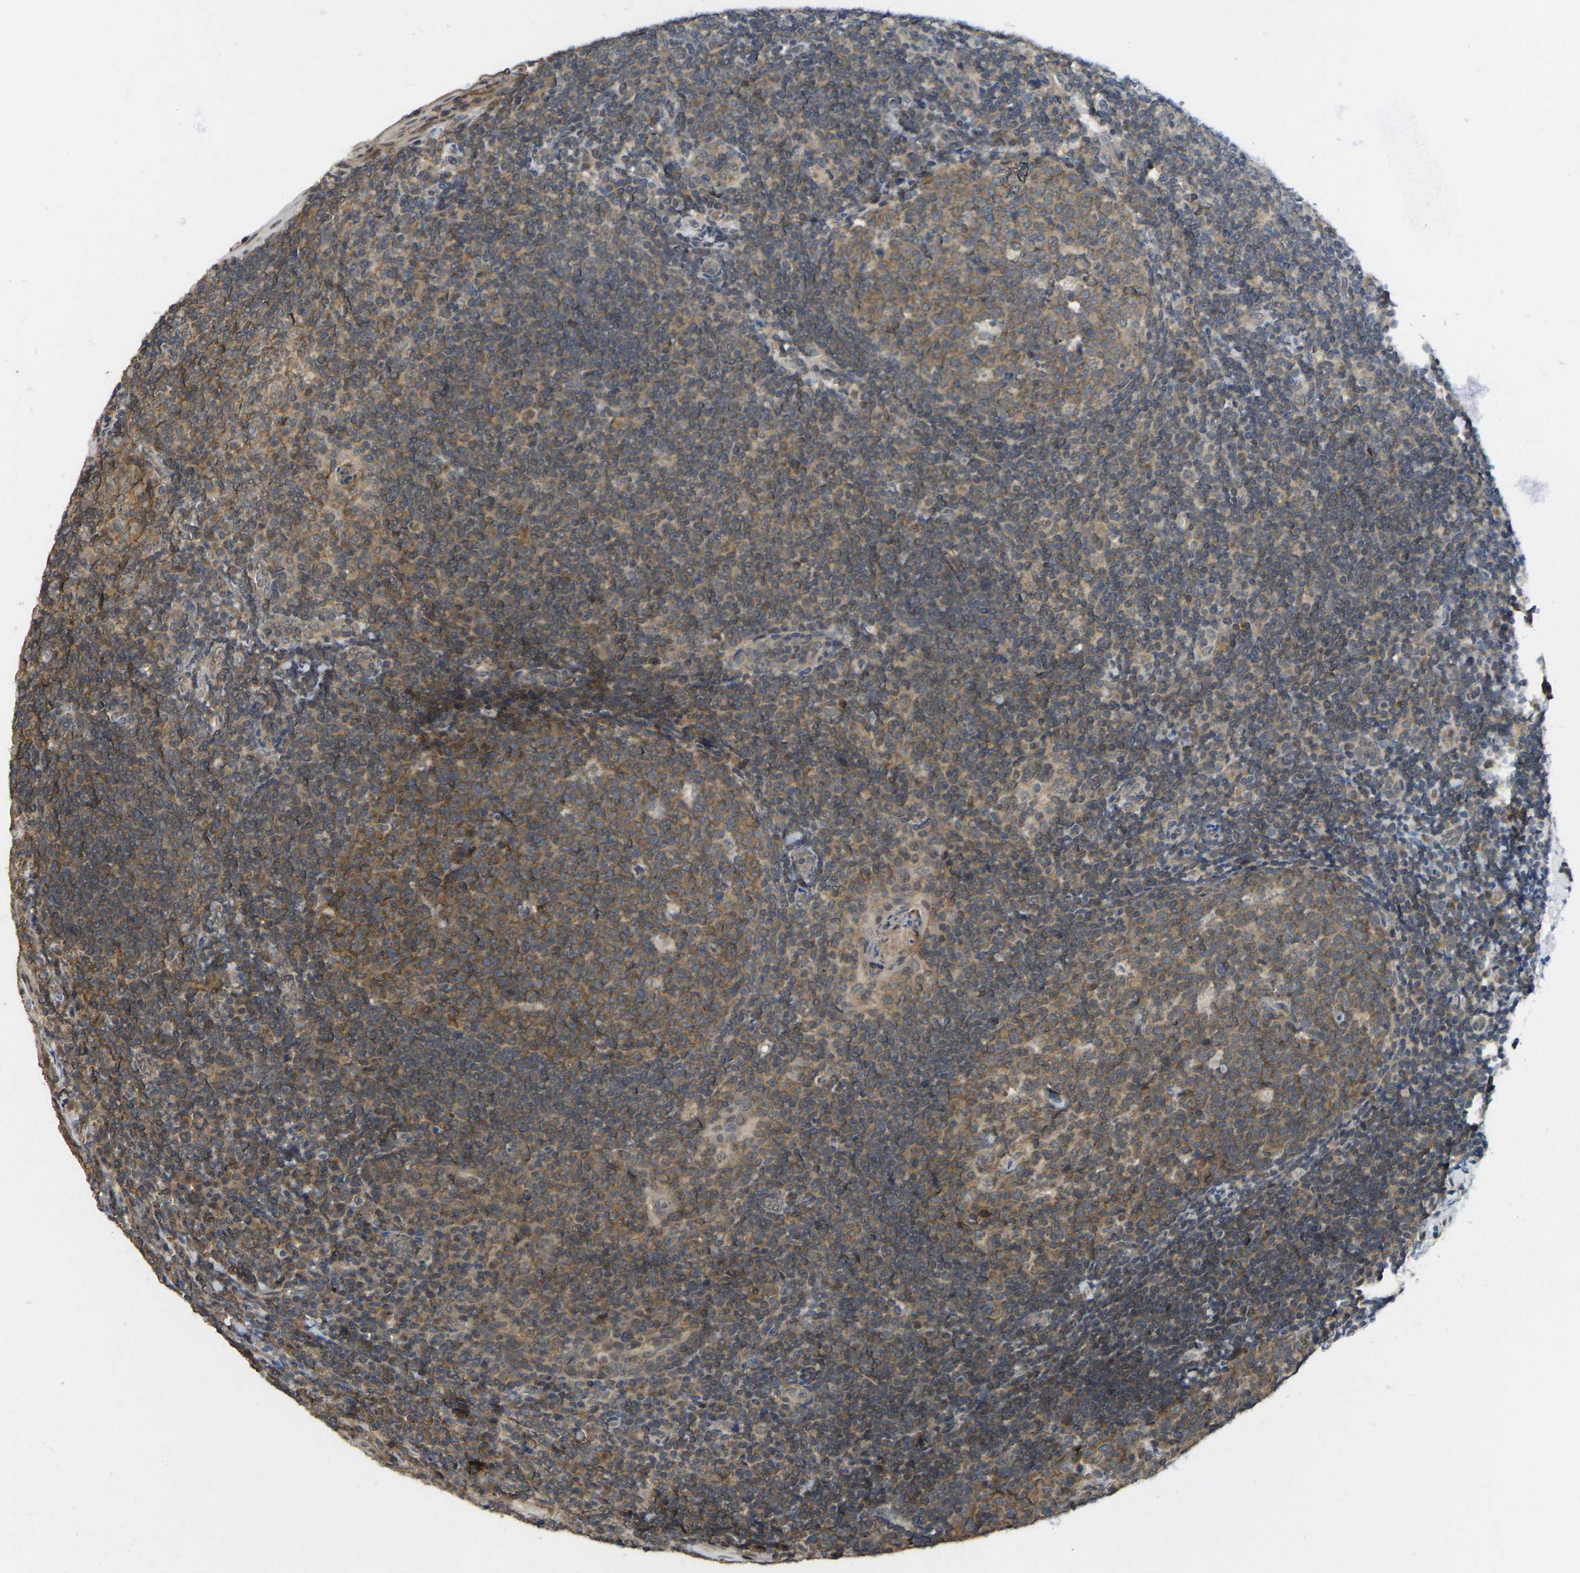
{"staining": {"intensity": "moderate", "quantity": ">75%", "location": "cytoplasmic/membranous"}, "tissue": "tonsil", "cell_type": "Germinal center cells", "image_type": "normal", "snomed": [{"axis": "morphology", "description": "Normal tissue, NOS"}, {"axis": "topography", "description": "Tonsil"}], "caption": "An immunohistochemistry (IHC) histopathology image of normal tissue is shown. Protein staining in brown highlights moderate cytoplasmic/membranous positivity in tonsil within germinal center cells.", "gene": "NDRG3", "patient": {"sex": "male", "age": 37}}